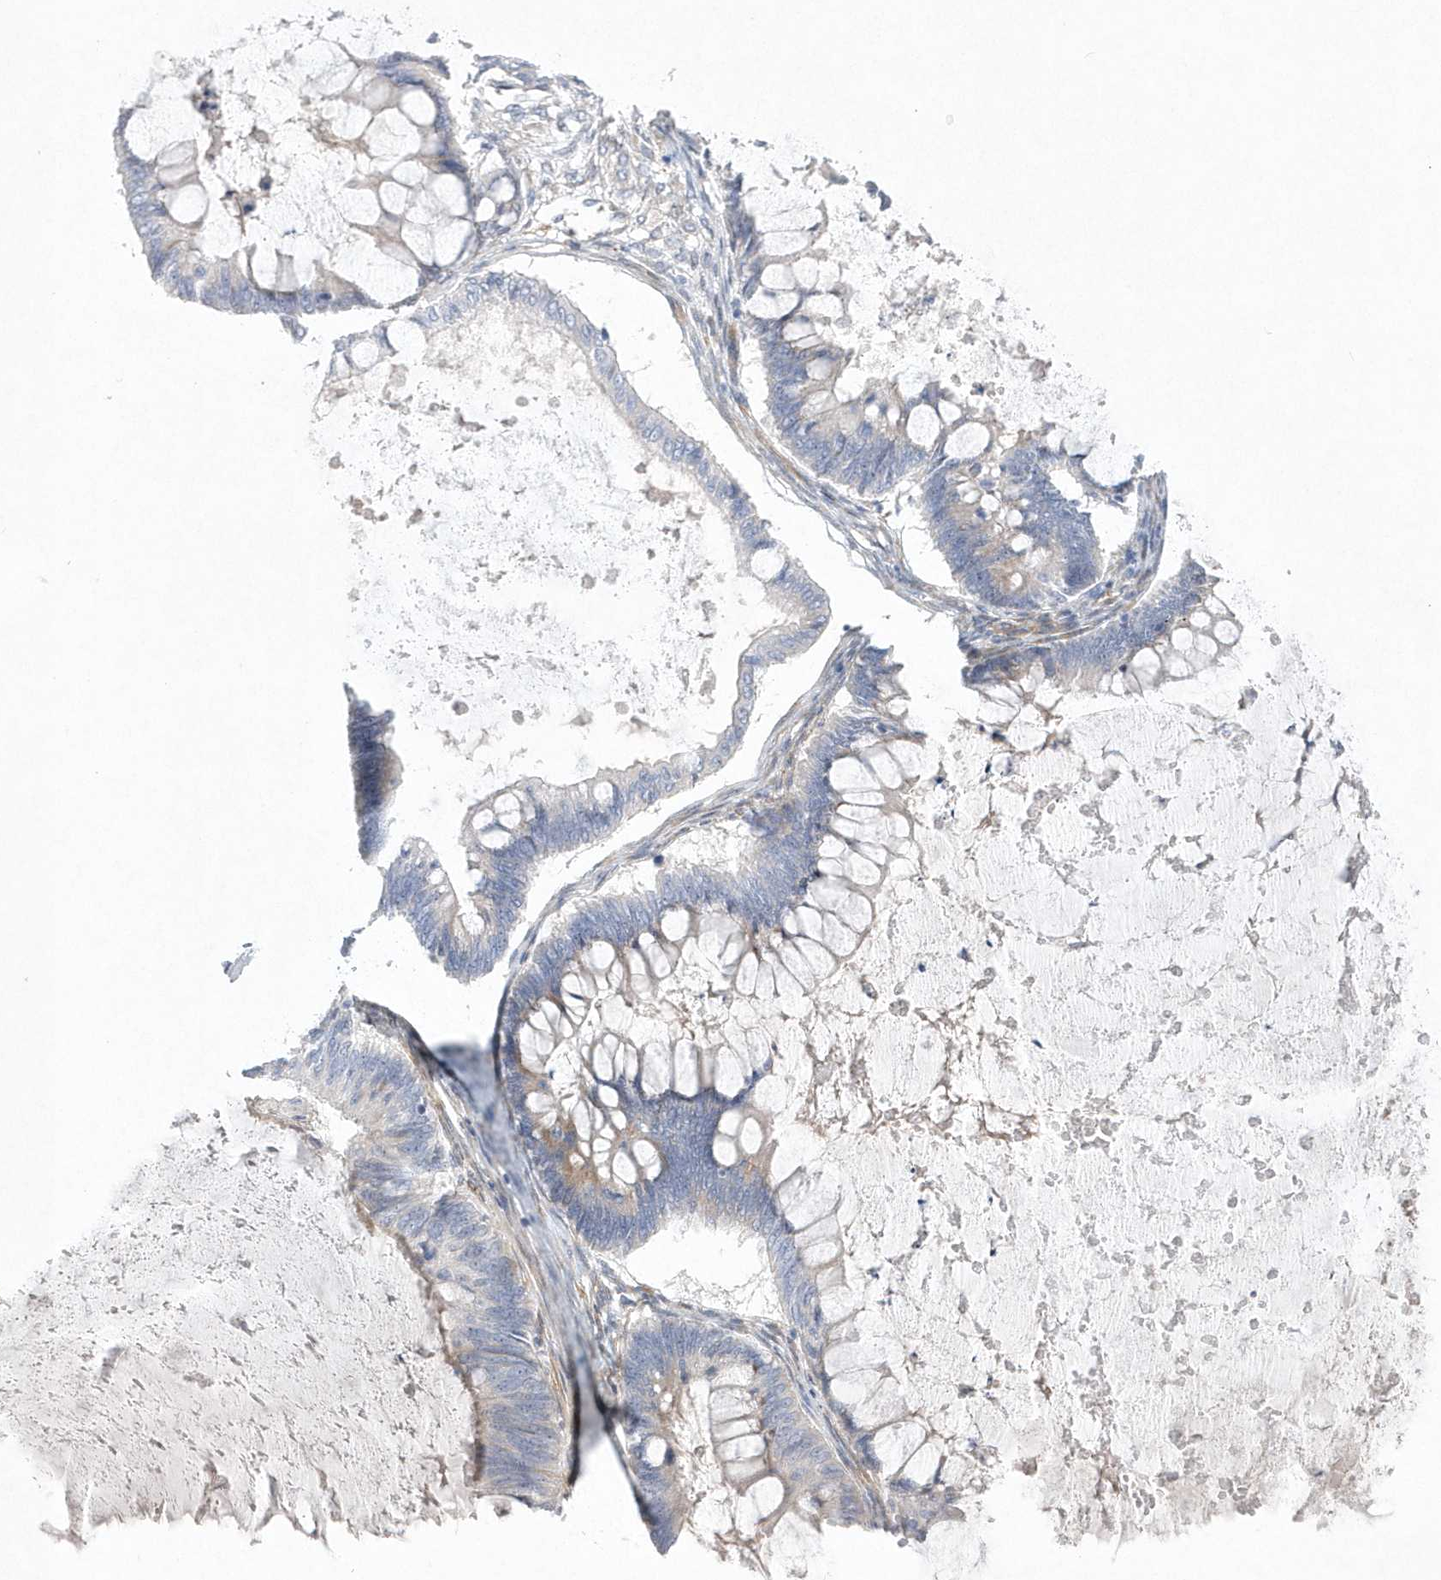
{"staining": {"intensity": "weak", "quantity": "<25%", "location": "cytoplasmic/membranous"}, "tissue": "ovarian cancer", "cell_type": "Tumor cells", "image_type": "cancer", "snomed": [{"axis": "morphology", "description": "Cystadenocarcinoma, mucinous, NOS"}, {"axis": "topography", "description": "Ovary"}], "caption": "This is an immunohistochemistry image of human ovarian mucinous cystadenocarcinoma. There is no expression in tumor cells.", "gene": "TMEM132B", "patient": {"sex": "female", "age": 61}}